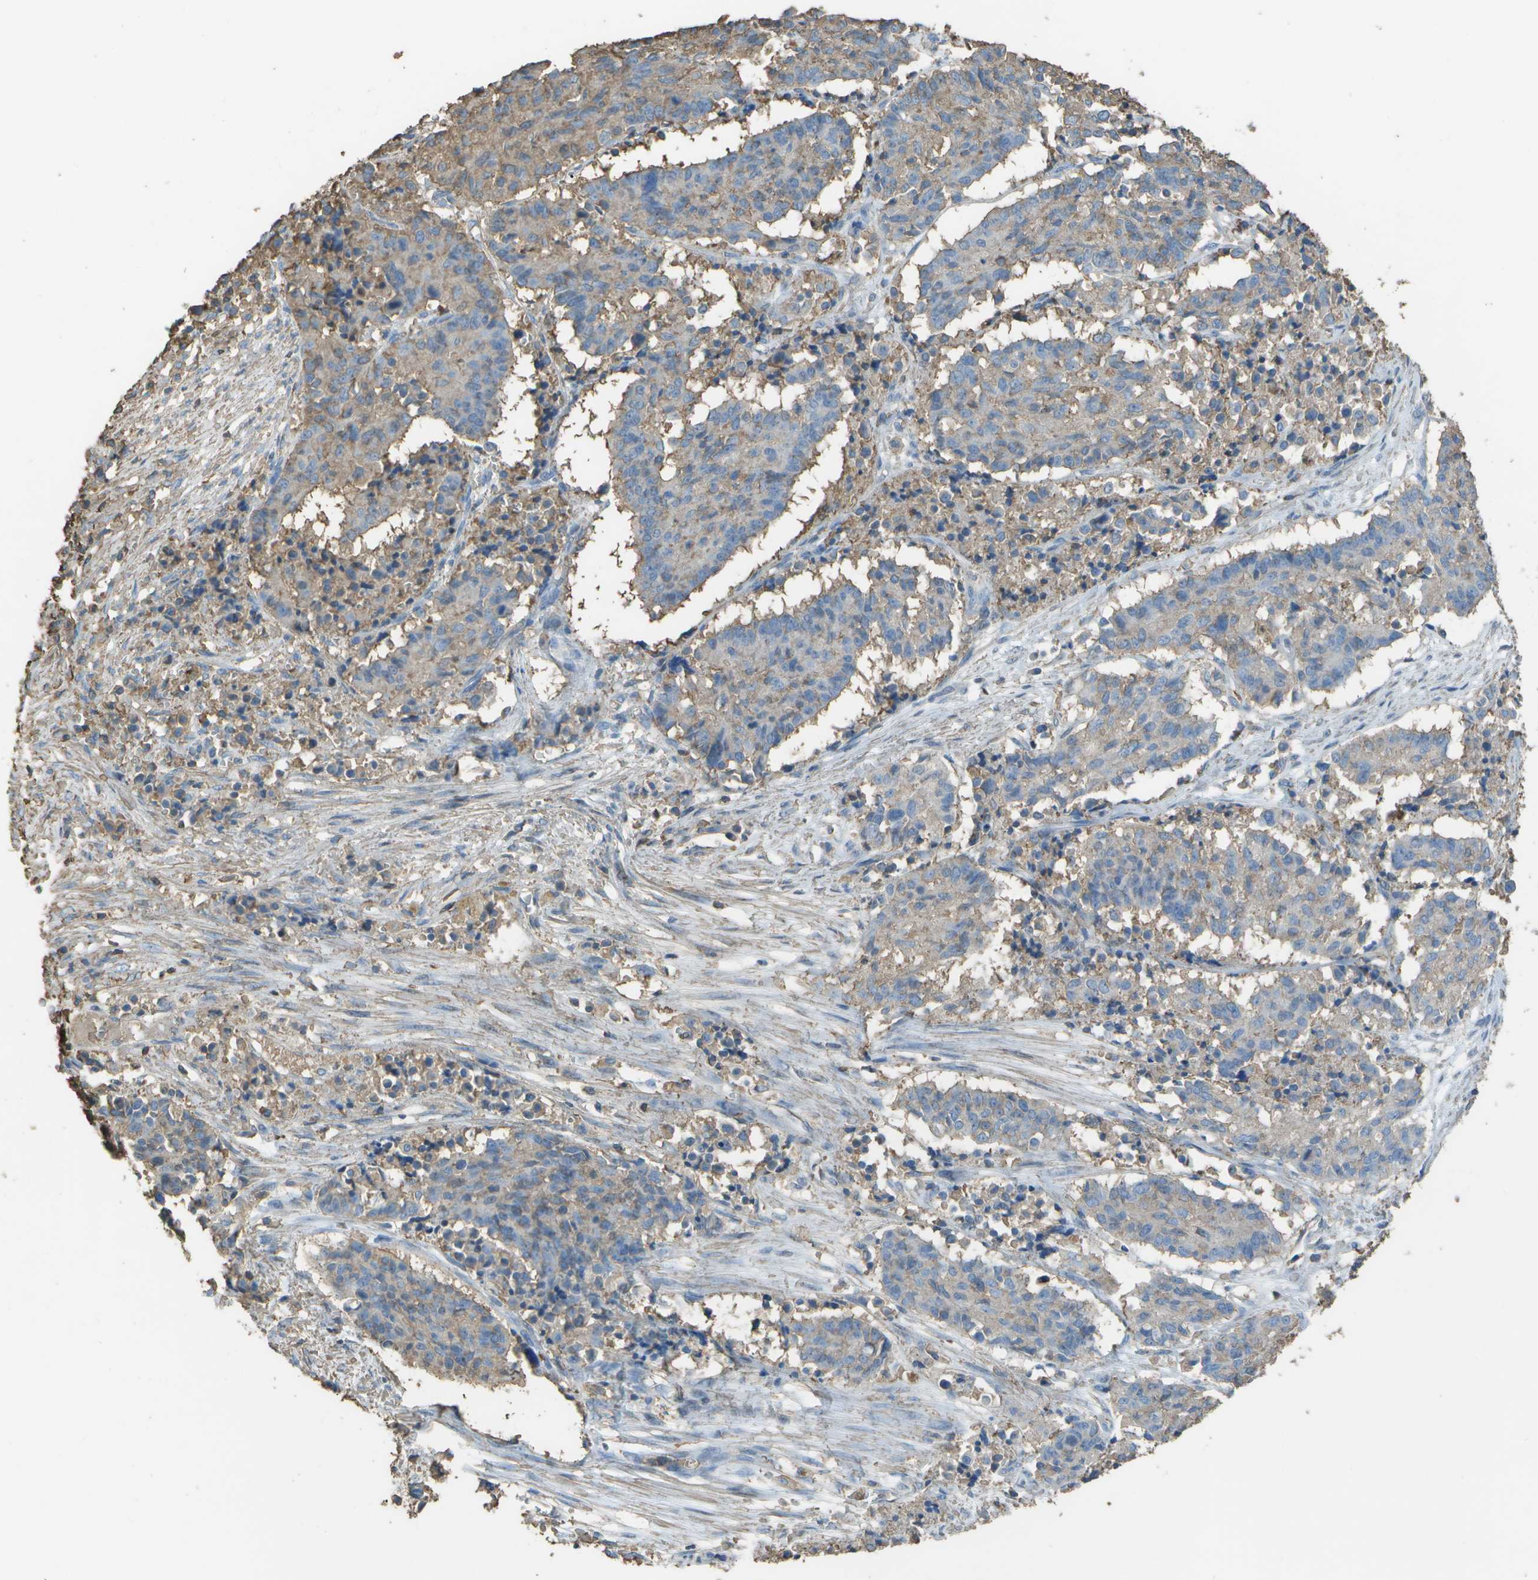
{"staining": {"intensity": "weak", "quantity": "25%-75%", "location": "cytoplasmic/membranous"}, "tissue": "cervical cancer", "cell_type": "Tumor cells", "image_type": "cancer", "snomed": [{"axis": "morphology", "description": "Squamous cell carcinoma, NOS"}, {"axis": "topography", "description": "Cervix"}], "caption": "Human cervical cancer stained with a brown dye displays weak cytoplasmic/membranous positive staining in approximately 25%-75% of tumor cells.", "gene": "CYP4F11", "patient": {"sex": "female", "age": 35}}